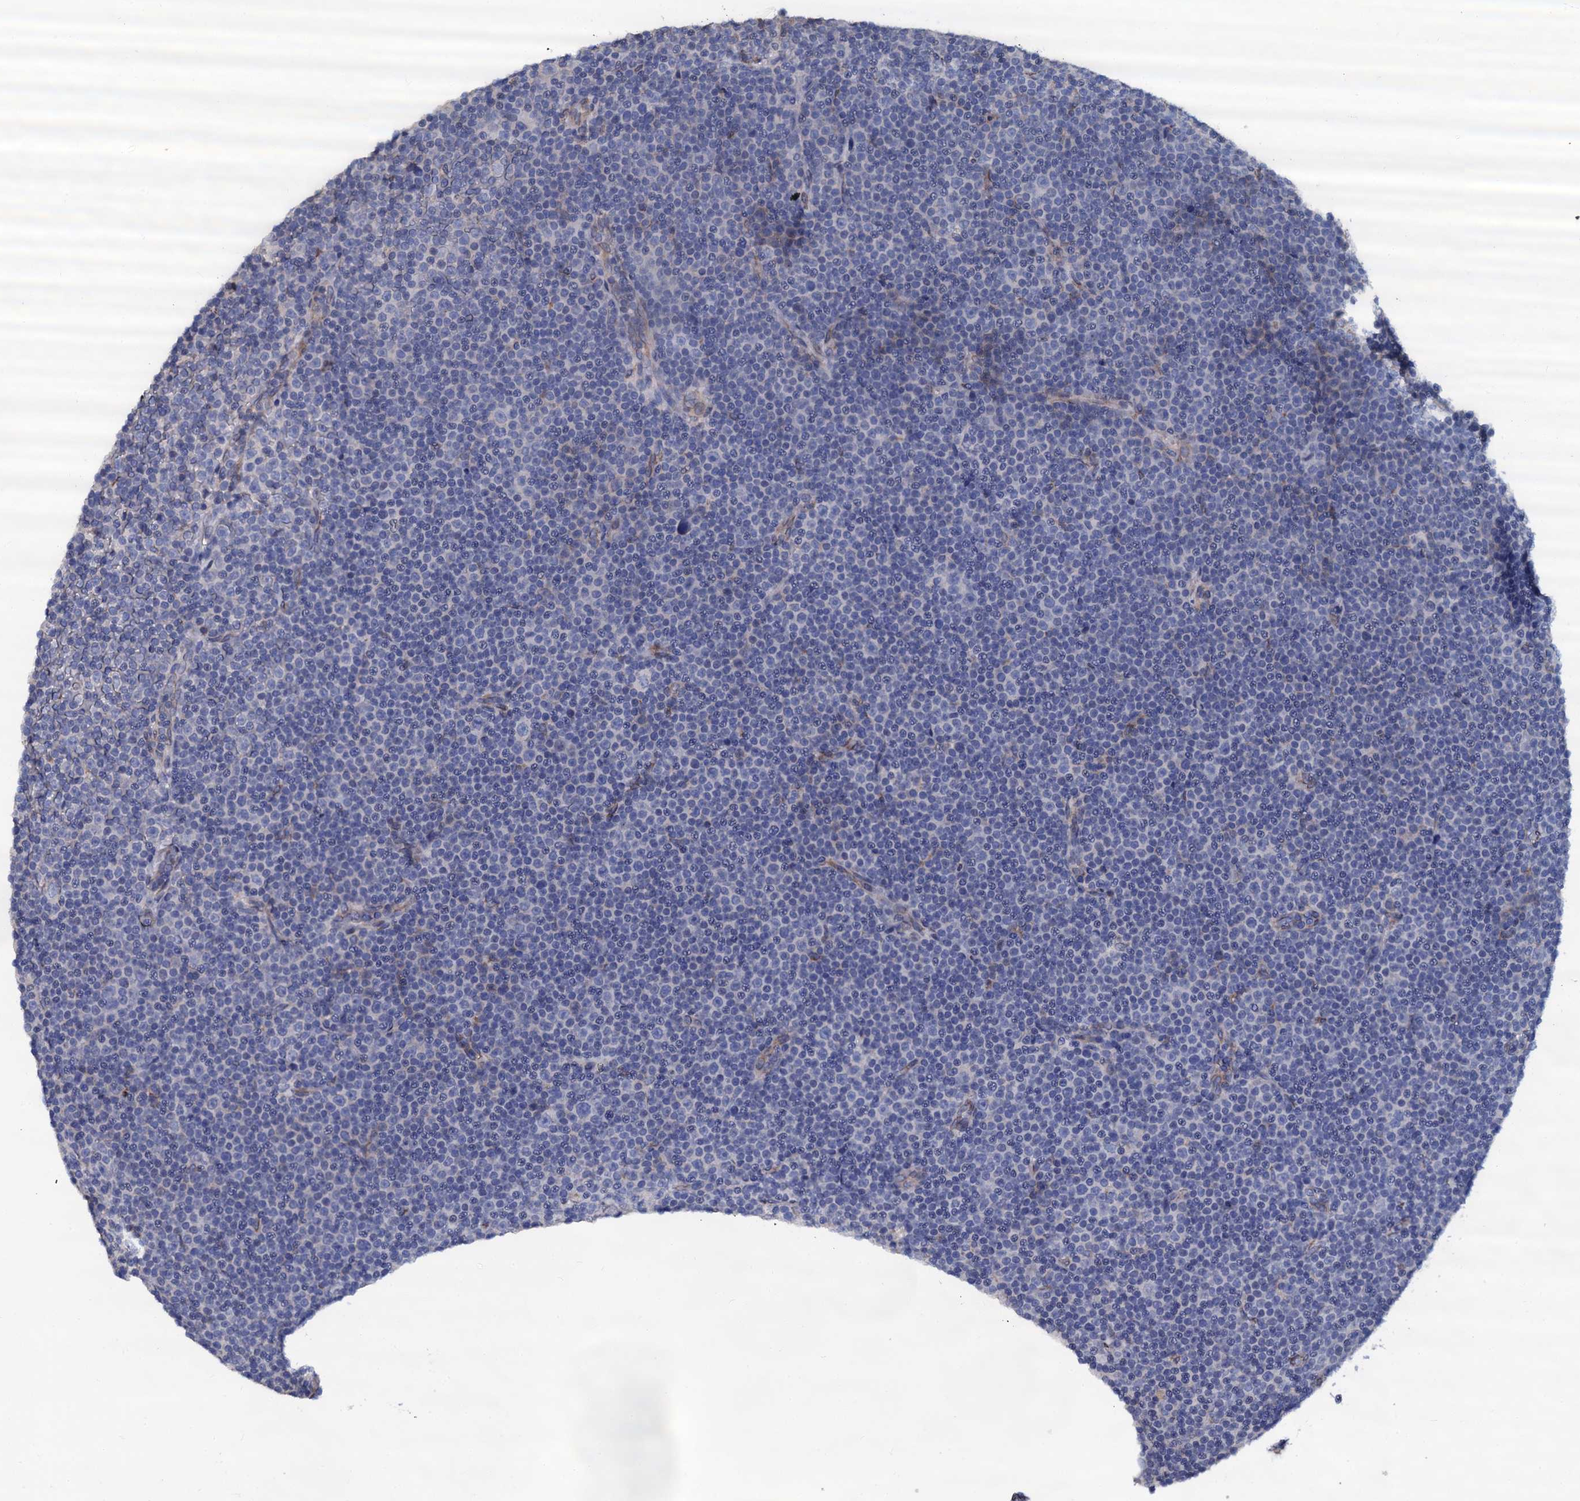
{"staining": {"intensity": "negative", "quantity": "none", "location": "none"}, "tissue": "lymphoma", "cell_type": "Tumor cells", "image_type": "cancer", "snomed": [{"axis": "morphology", "description": "Malignant lymphoma, non-Hodgkin's type, Low grade"}, {"axis": "topography", "description": "Lymph node"}], "caption": "High power microscopy photomicrograph of an immunohistochemistry (IHC) photomicrograph of lymphoma, revealing no significant expression in tumor cells. The staining was performed using DAB to visualize the protein expression in brown, while the nuclei were stained in blue with hematoxylin (Magnification: 20x).", "gene": "AKAP3", "patient": {"sex": "female", "age": 67}}